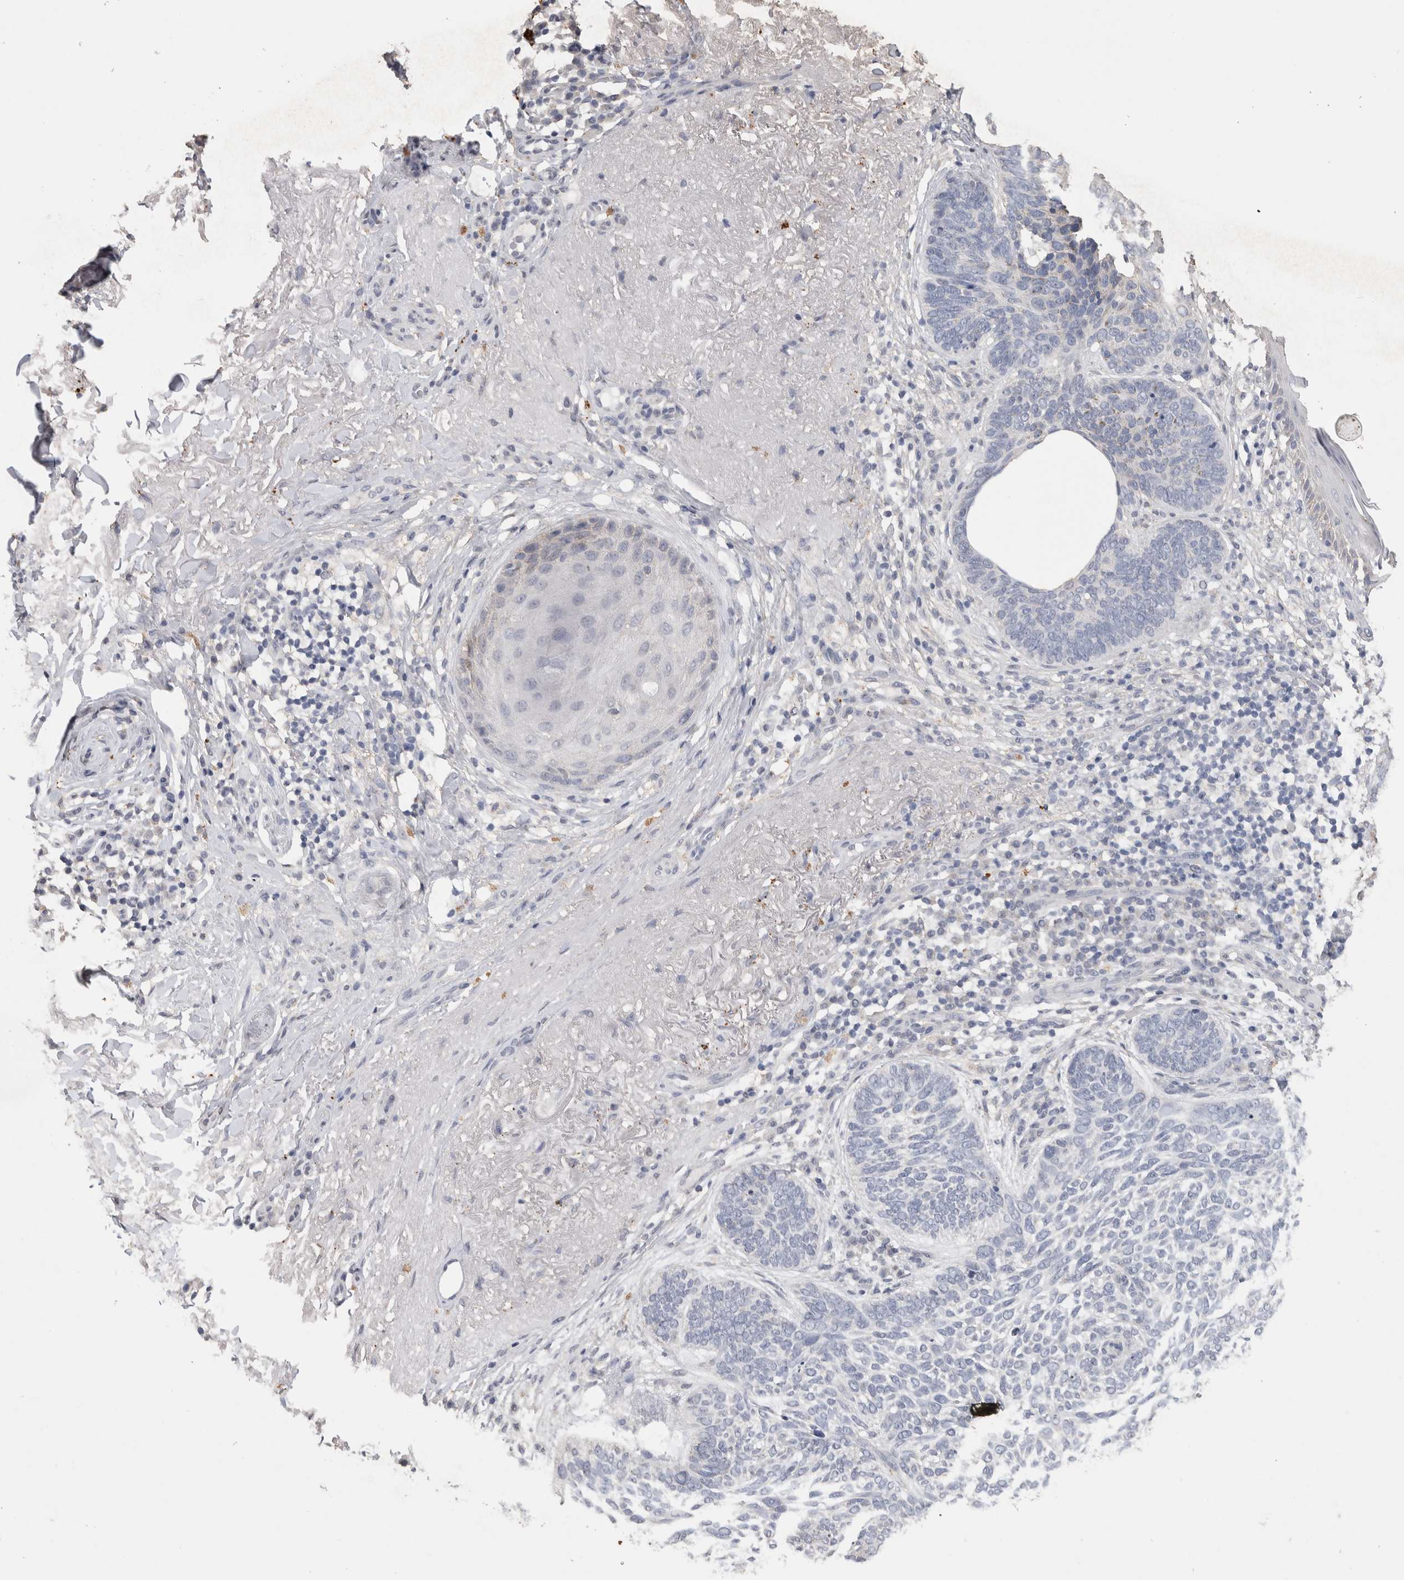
{"staining": {"intensity": "negative", "quantity": "none", "location": "none"}, "tissue": "skin cancer", "cell_type": "Tumor cells", "image_type": "cancer", "snomed": [{"axis": "morphology", "description": "Basal cell carcinoma"}, {"axis": "topography", "description": "Skin"}], "caption": "The histopathology image shows no staining of tumor cells in skin cancer.", "gene": "CNTFR", "patient": {"sex": "female", "age": 85}}